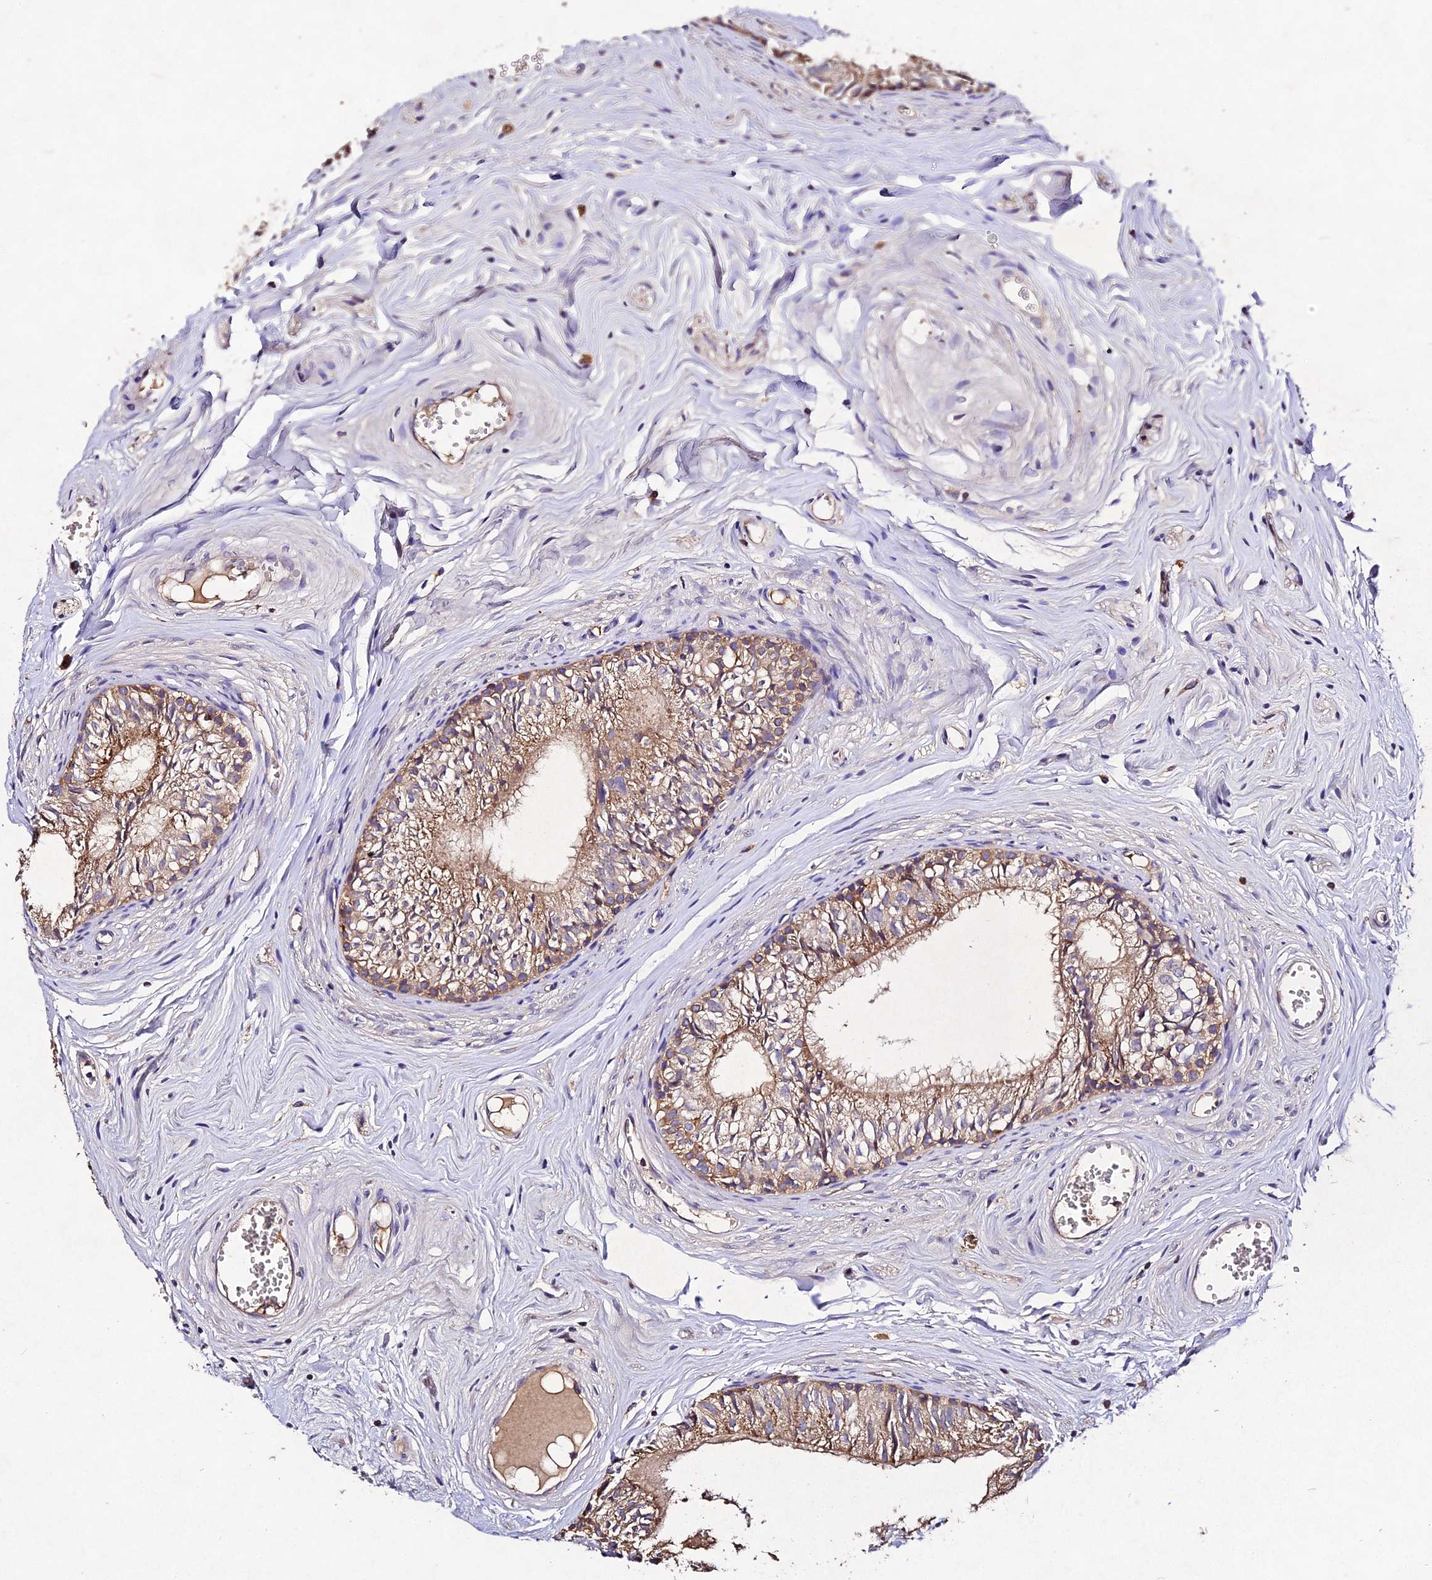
{"staining": {"intensity": "moderate", "quantity": "25%-75%", "location": "cytoplasmic/membranous"}, "tissue": "epididymis", "cell_type": "Glandular cells", "image_type": "normal", "snomed": [{"axis": "morphology", "description": "Normal tissue, NOS"}, {"axis": "topography", "description": "Epididymis"}], "caption": "Immunohistochemical staining of unremarkable epididymis demonstrates 25%-75% levels of moderate cytoplasmic/membranous protein expression in about 25%-75% of glandular cells.", "gene": "AP3M1", "patient": {"sex": "male", "age": 36}}